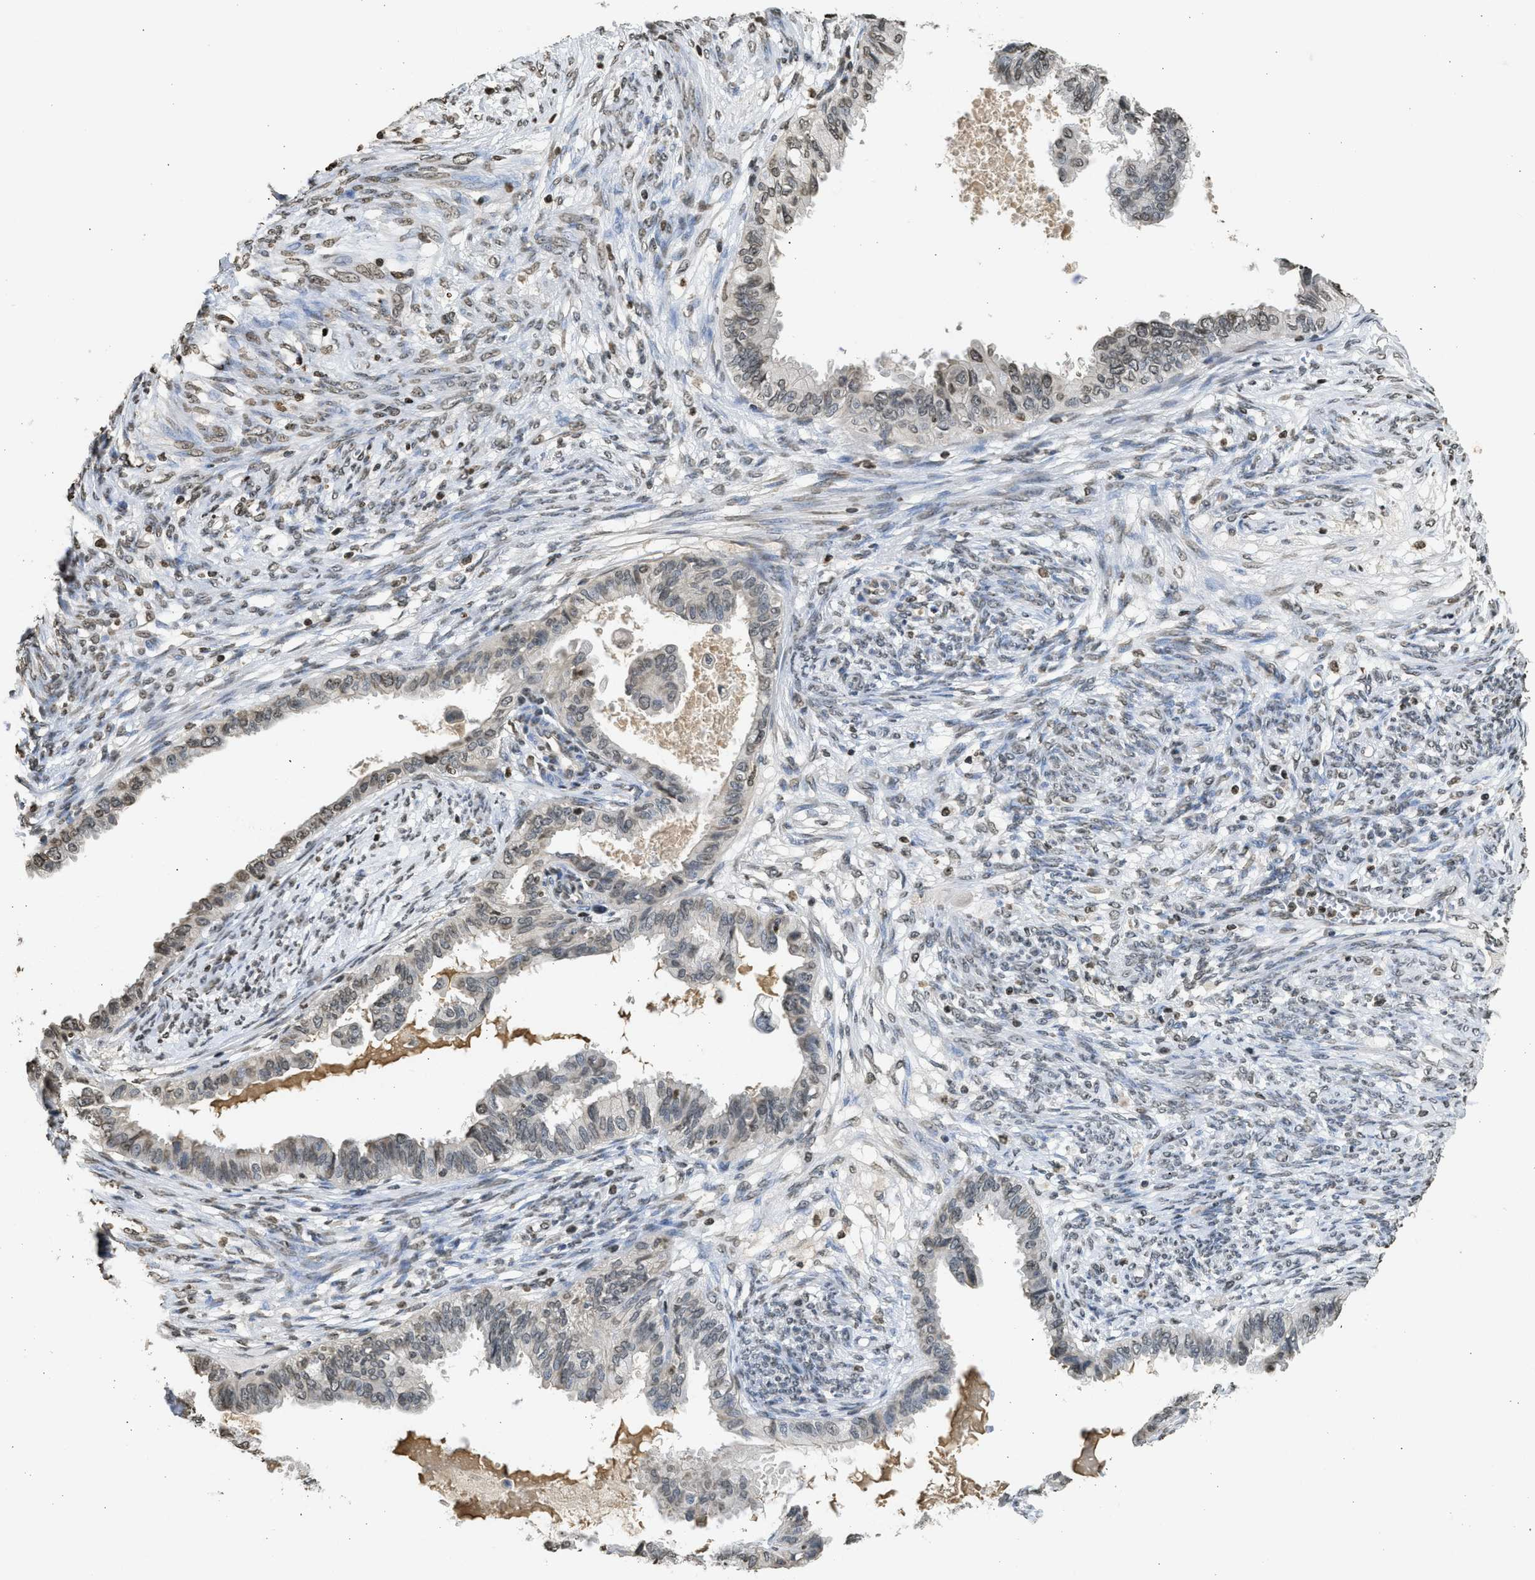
{"staining": {"intensity": "weak", "quantity": "25%-75%", "location": "nuclear"}, "tissue": "cervical cancer", "cell_type": "Tumor cells", "image_type": "cancer", "snomed": [{"axis": "morphology", "description": "Normal tissue, NOS"}, {"axis": "morphology", "description": "Adenocarcinoma, NOS"}, {"axis": "topography", "description": "Cervix"}, {"axis": "topography", "description": "Endometrium"}], "caption": "Cervical cancer (adenocarcinoma) was stained to show a protein in brown. There is low levels of weak nuclear staining in about 25%-75% of tumor cells. (DAB IHC with brightfield microscopy, high magnification).", "gene": "RRAGC", "patient": {"sex": "female", "age": 86}}